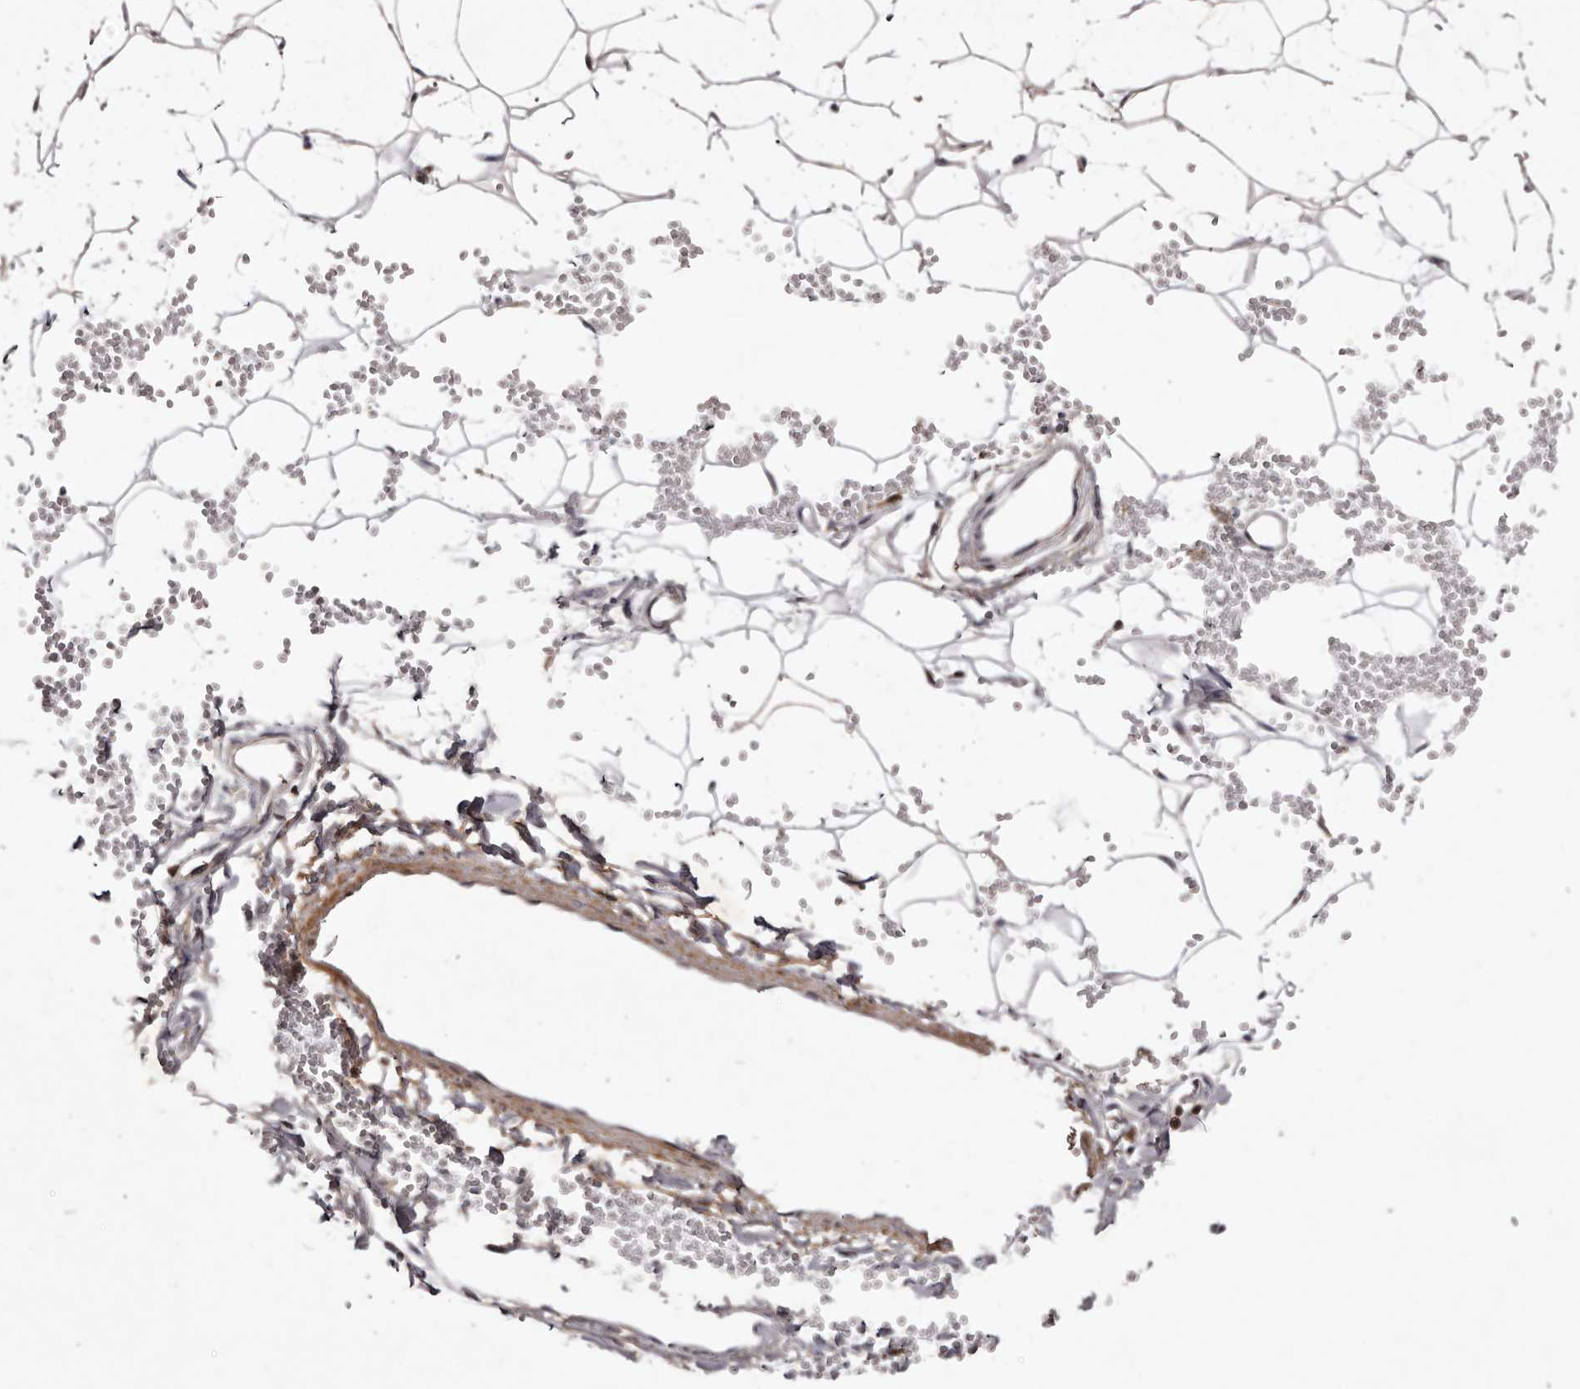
{"staining": {"intensity": "weak", "quantity": "25%-75%", "location": "cytoplasmic/membranous"}, "tissue": "adipose tissue", "cell_type": "Adipocytes", "image_type": "normal", "snomed": [{"axis": "morphology", "description": "Normal tissue, NOS"}, {"axis": "topography", "description": "Breast"}], "caption": "This histopathology image reveals normal adipose tissue stained with immunohistochemistry (IHC) to label a protein in brown. The cytoplasmic/membranous of adipocytes show weak positivity for the protein. Nuclei are counter-stained blue.", "gene": "FBXO5", "patient": {"sex": "female", "age": 23}}